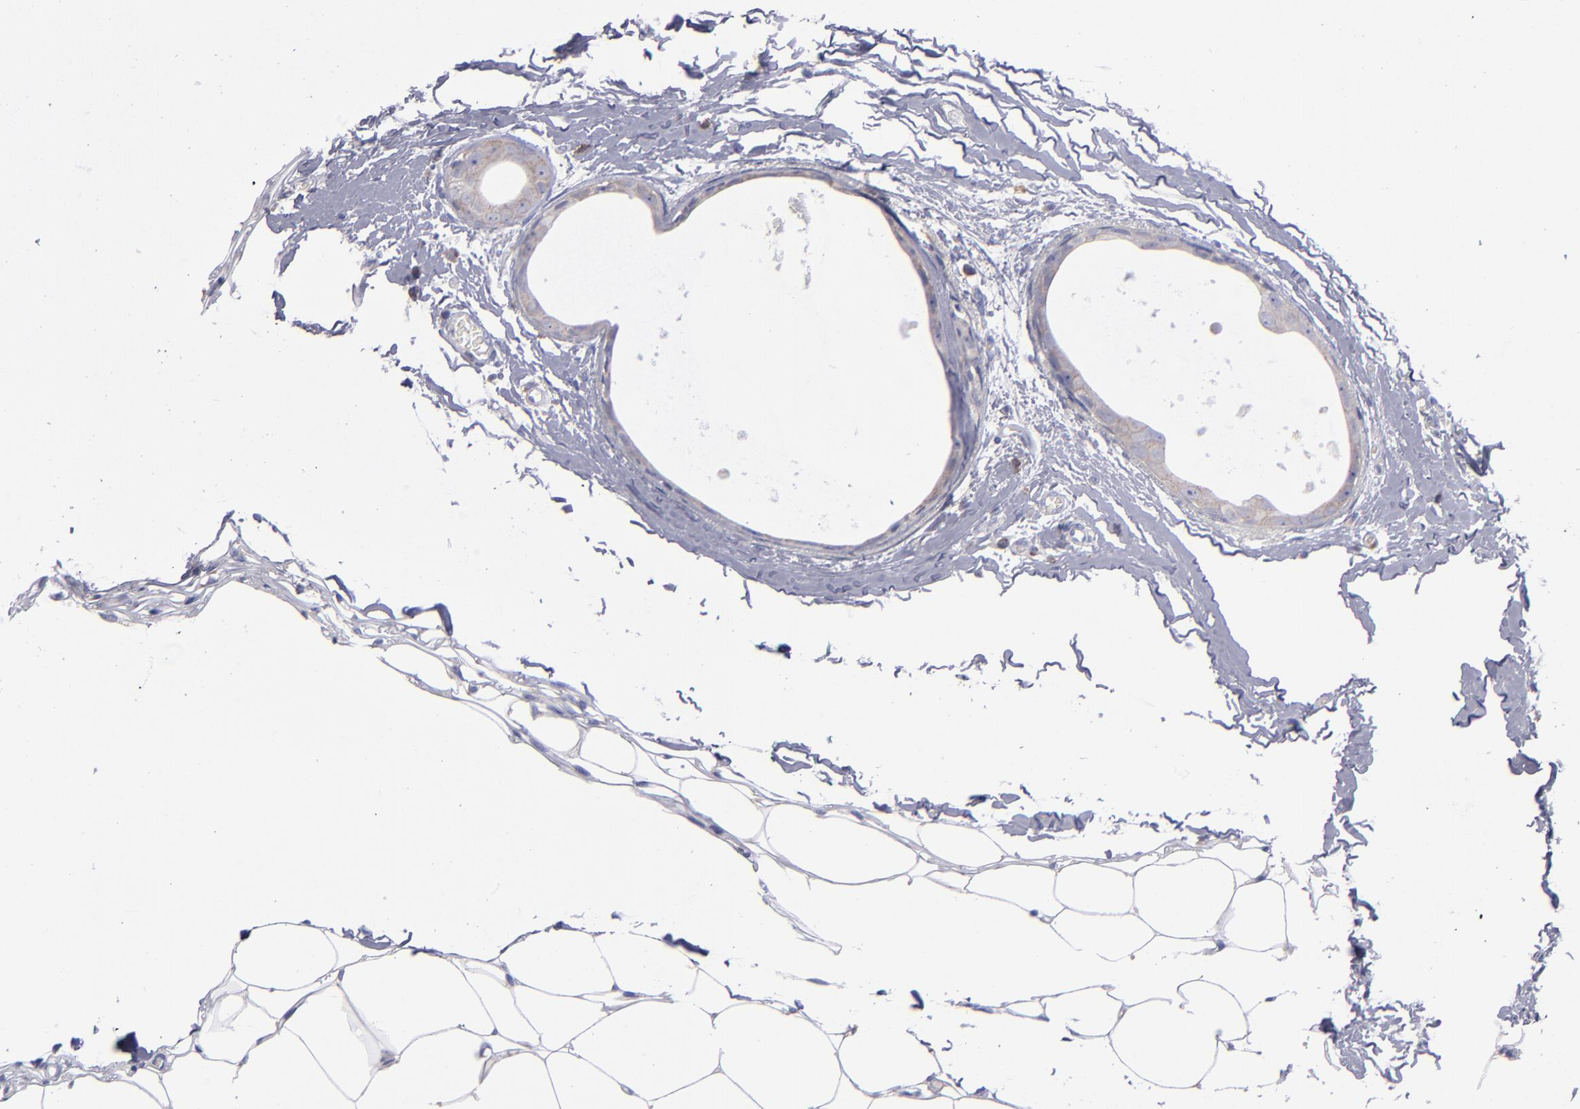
{"staining": {"intensity": "weak", "quantity": ">75%", "location": "cytoplasmic/membranous"}, "tissue": "breast cancer", "cell_type": "Tumor cells", "image_type": "cancer", "snomed": [{"axis": "morphology", "description": "Lobular carcinoma"}, {"axis": "topography", "description": "Breast"}], "caption": "Immunohistochemistry (IHC) image of breast cancer (lobular carcinoma) stained for a protein (brown), which displays low levels of weak cytoplasmic/membranous expression in about >75% of tumor cells.", "gene": "FGR", "patient": {"sex": "female", "age": 55}}